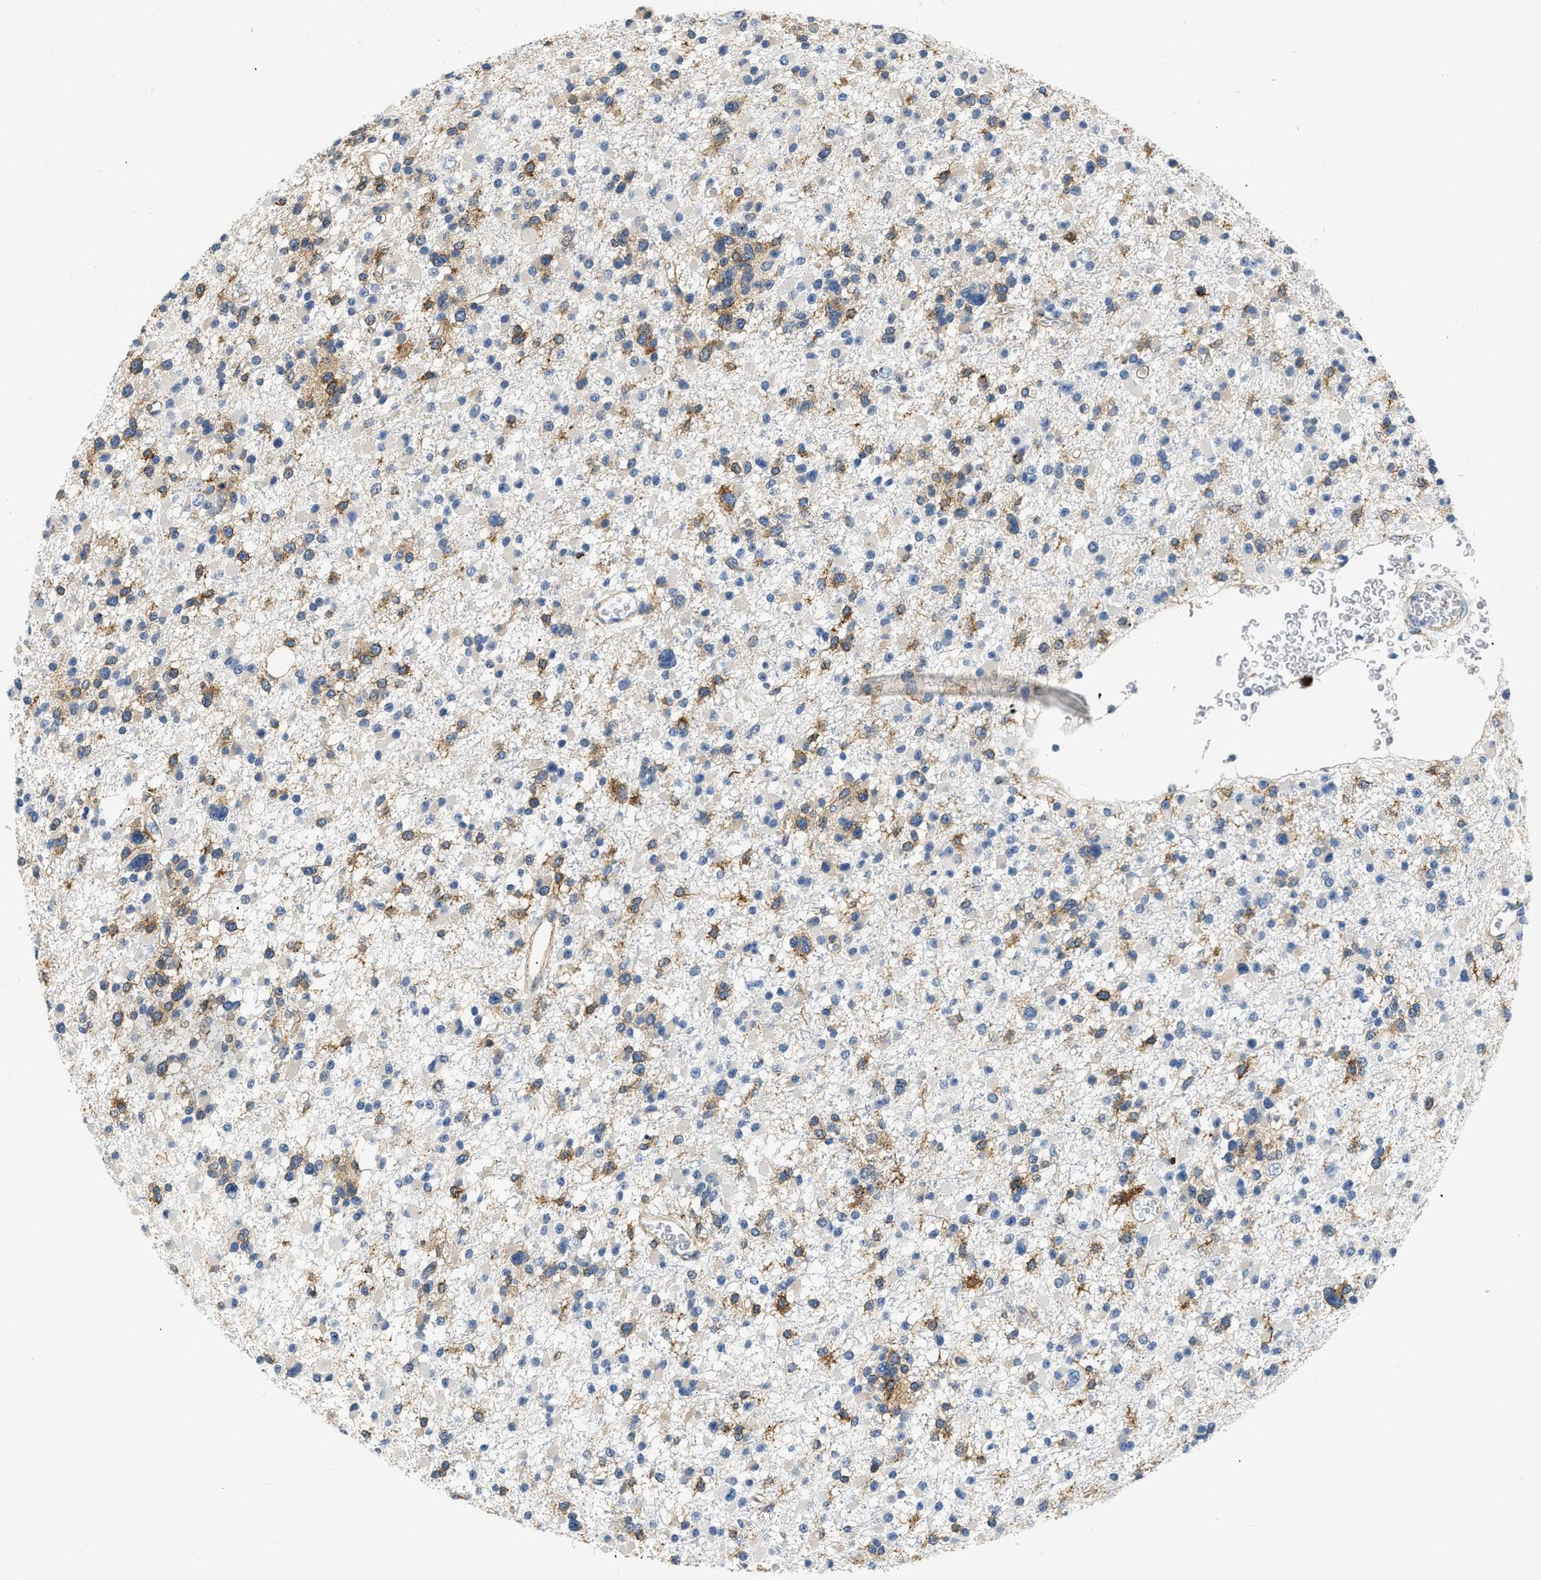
{"staining": {"intensity": "moderate", "quantity": "<25%", "location": "cytoplasmic/membranous"}, "tissue": "glioma", "cell_type": "Tumor cells", "image_type": "cancer", "snomed": [{"axis": "morphology", "description": "Glioma, malignant, Low grade"}, {"axis": "topography", "description": "Brain"}], "caption": "Protein expression analysis of glioma displays moderate cytoplasmic/membranous staining in about <25% of tumor cells.", "gene": "PDGFRA", "patient": {"sex": "female", "age": 22}}